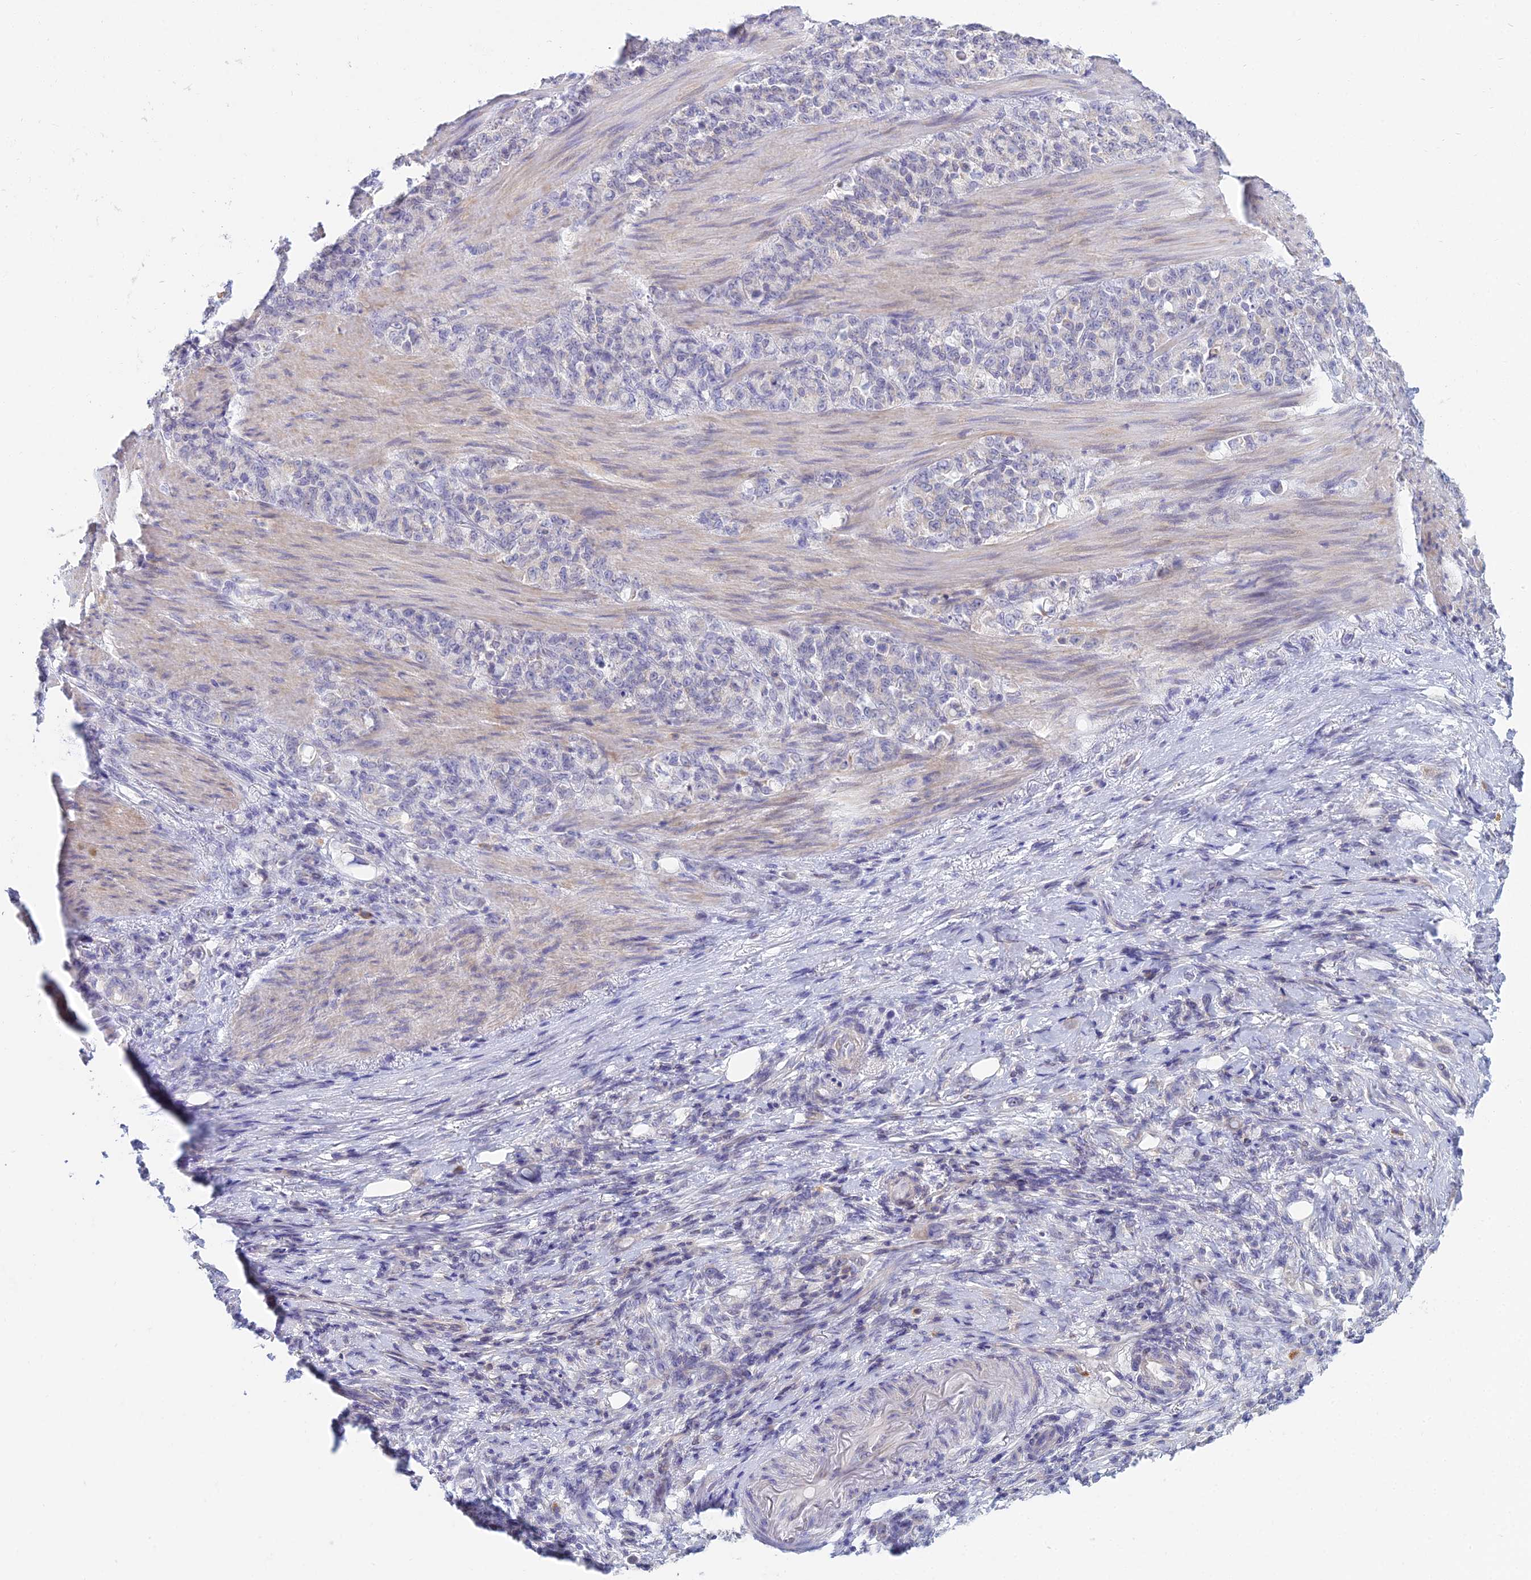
{"staining": {"intensity": "negative", "quantity": "none", "location": "none"}, "tissue": "stomach cancer", "cell_type": "Tumor cells", "image_type": "cancer", "snomed": [{"axis": "morphology", "description": "Adenocarcinoma, NOS"}, {"axis": "topography", "description": "Stomach"}], "caption": "Stomach cancer (adenocarcinoma) was stained to show a protein in brown. There is no significant expression in tumor cells. (Immunohistochemistry, brightfield microscopy, high magnification).", "gene": "CFAP206", "patient": {"sex": "female", "age": 79}}